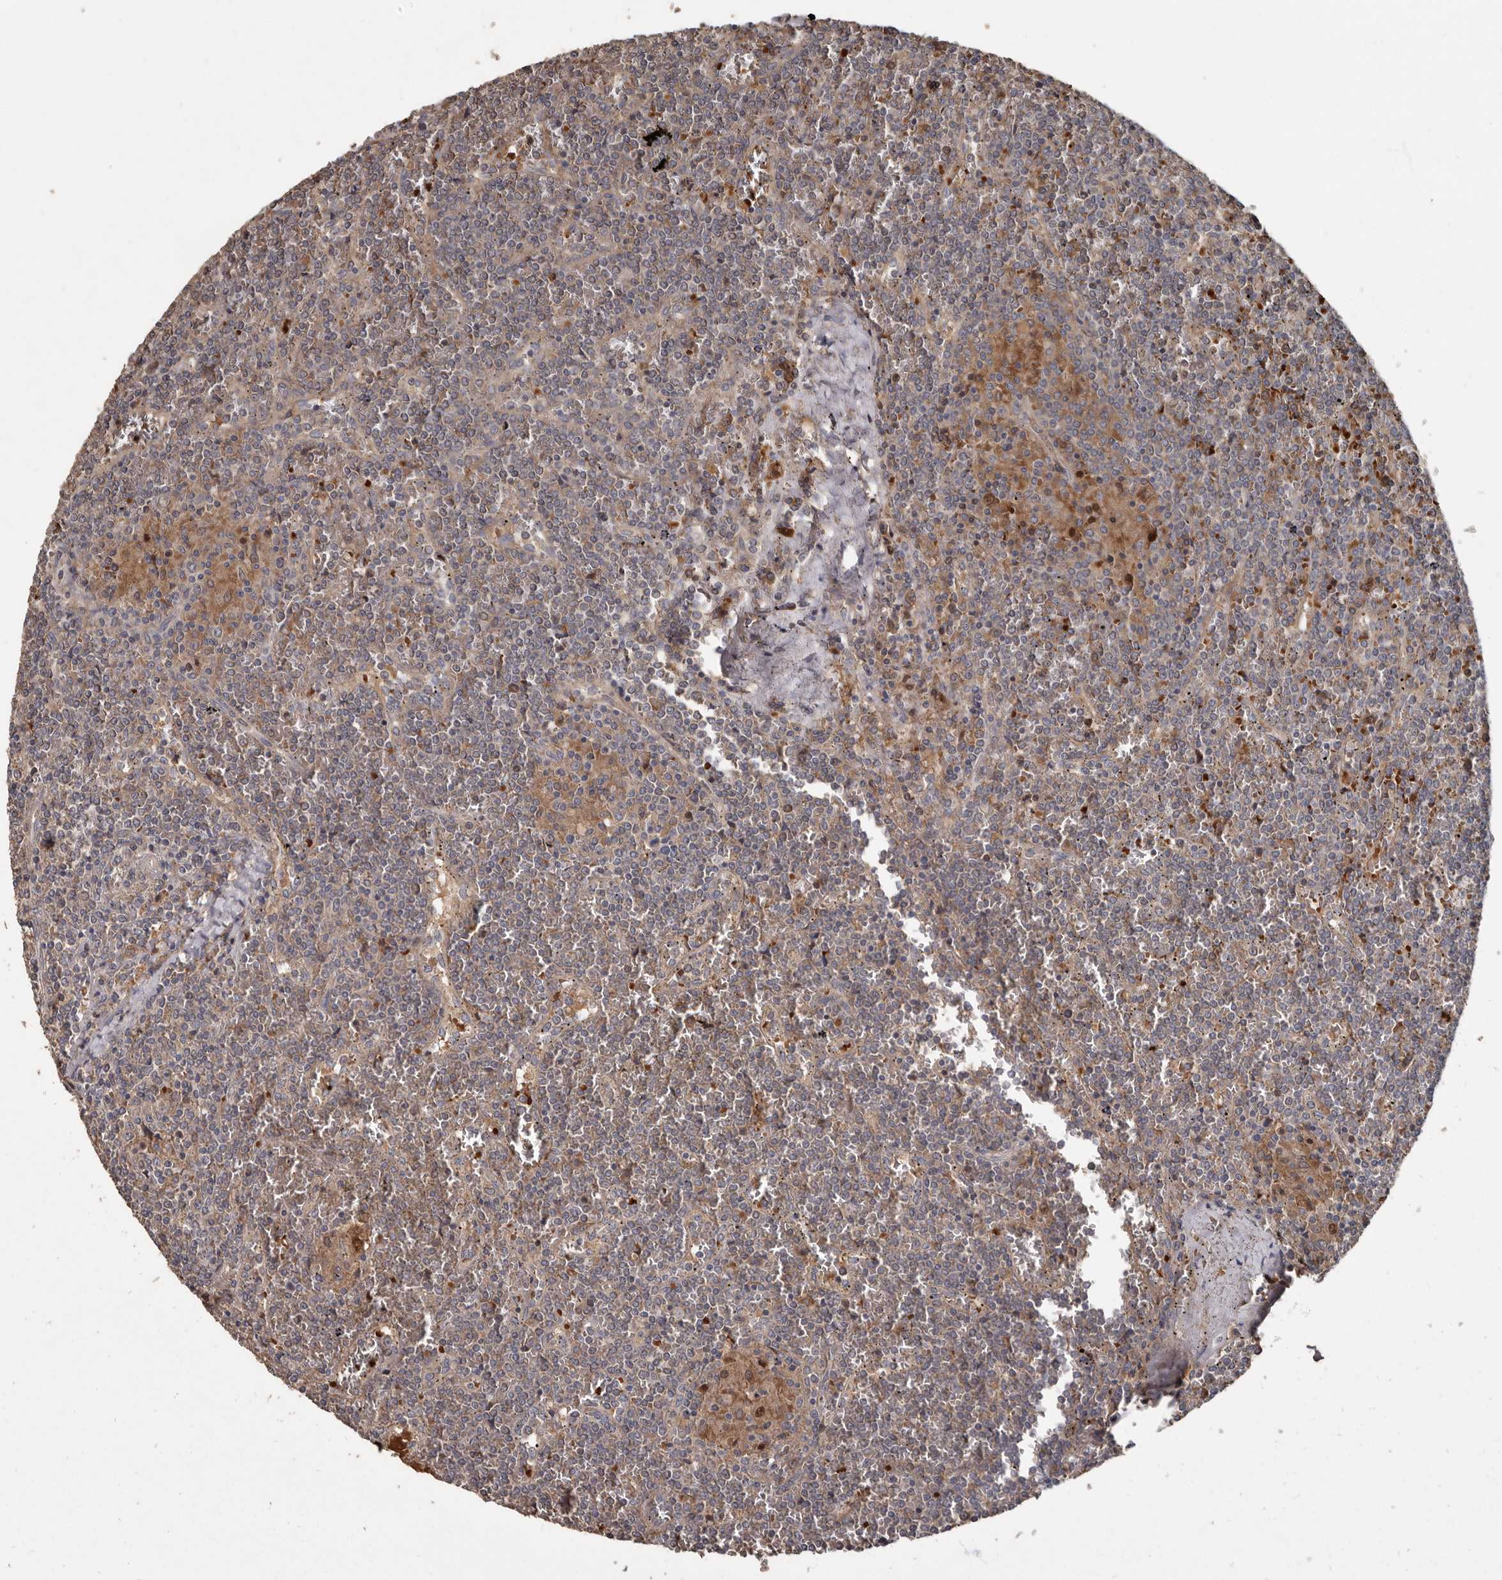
{"staining": {"intensity": "moderate", "quantity": "25%-75%", "location": "cytoplasmic/membranous"}, "tissue": "lymphoma", "cell_type": "Tumor cells", "image_type": "cancer", "snomed": [{"axis": "morphology", "description": "Malignant lymphoma, non-Hodgkin's type, Low grade"}, {"axis": "topography", "description": "Spleen"}], "caption": "Protein staining exhibits moderate cytoplasmic/membranous positivity in about 25%-75% of tumor cells in malignant lymphoma, non-Hodgkin's type (low-grade). (brown staining indicates protein expression, while blue staining denotes nuclei).", "gene": "KIF26B", "patient": {"sex": "female", "age": 19}}